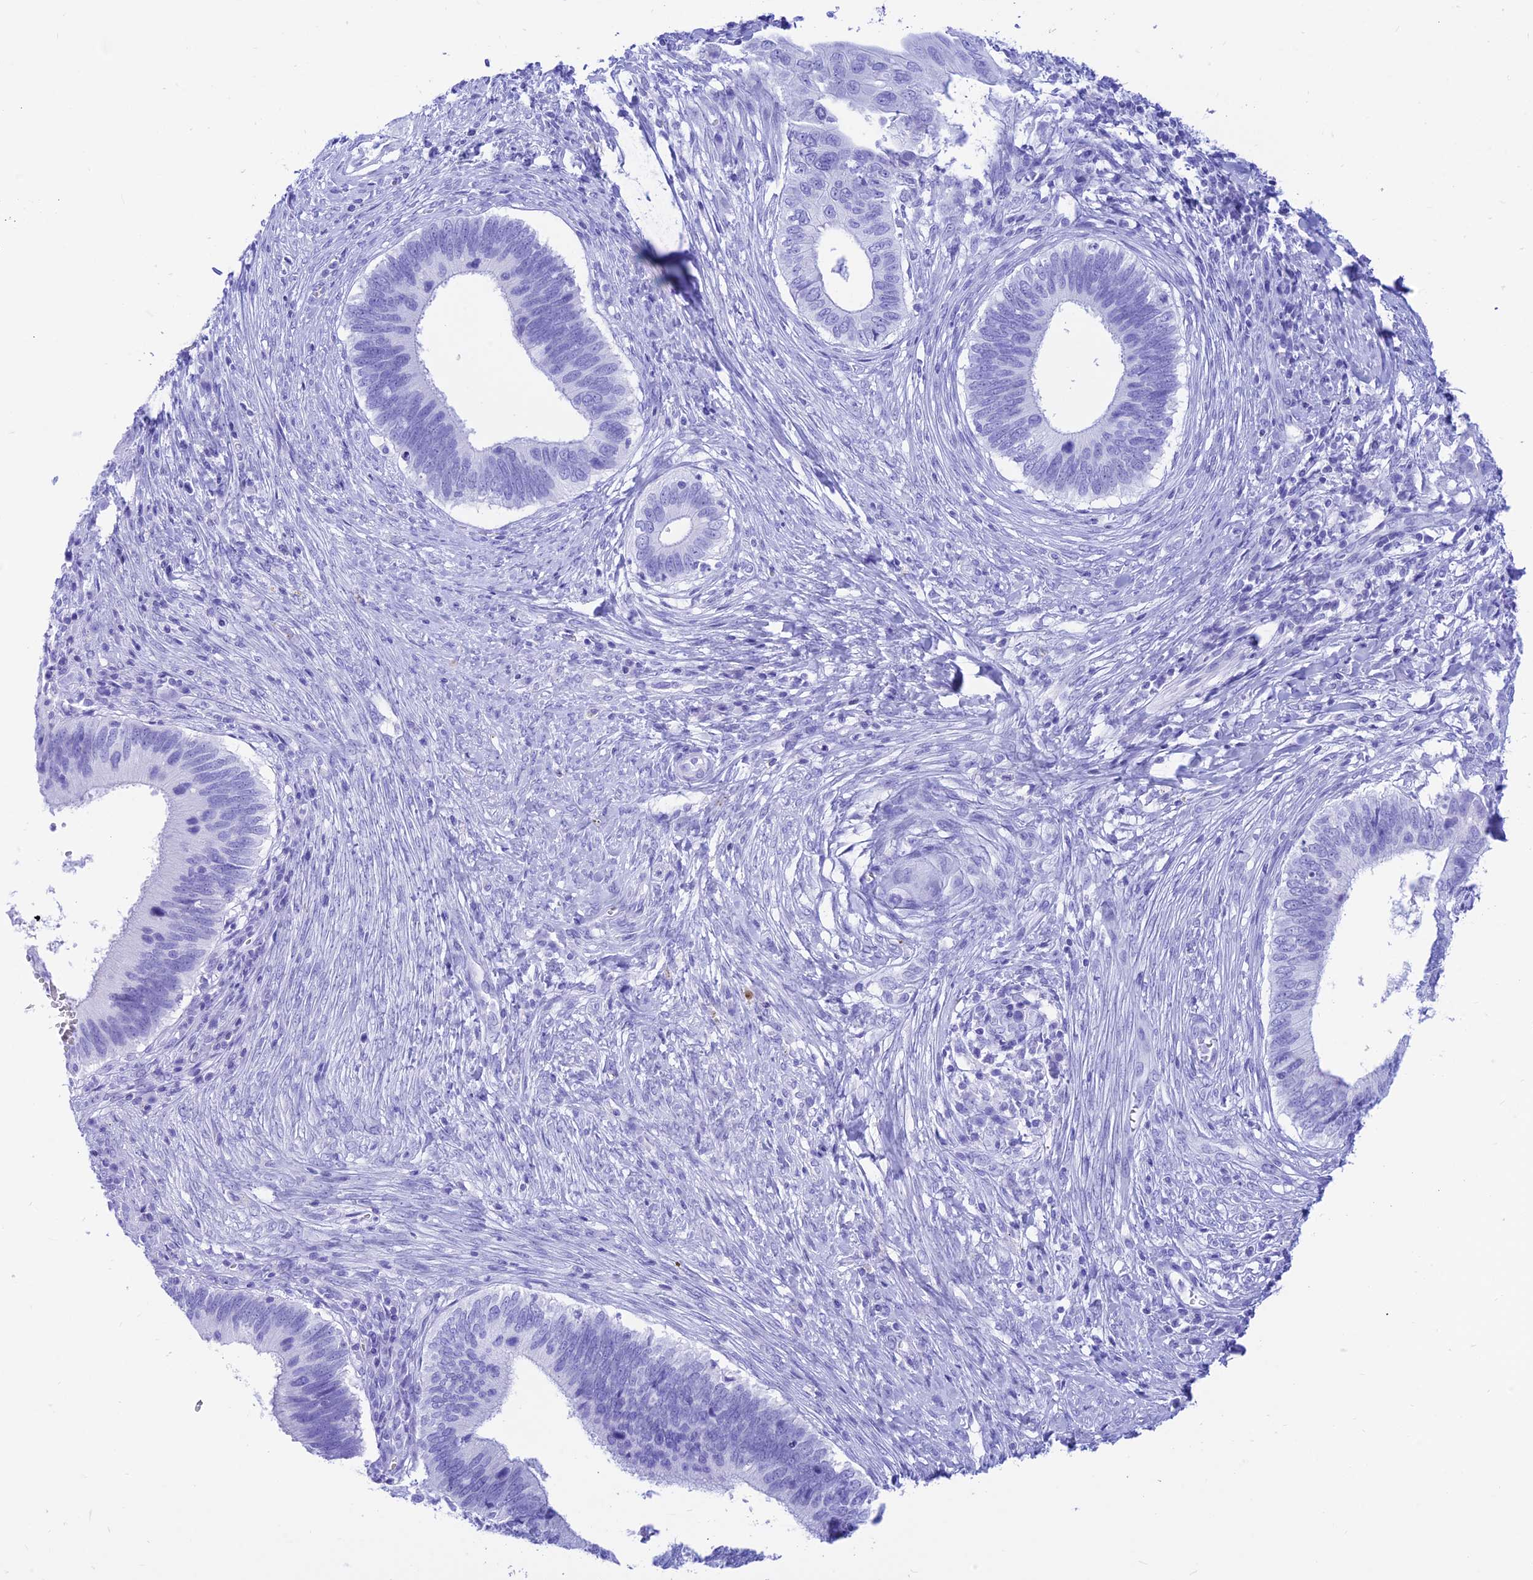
{"staining": {"intensity": "negative", "quantity": "none", "location": "none"}, "tissue": "cervical cancer", "cell_type": "Tumor cells", "image_type": "cancer", "snomed": [{"axis": "morphology", "description": "Adenocarcinoma, NOS"}, {"axis": "topography", "description": "Cervix"}], "caption": "DAB (3,3'-diaminobenzidine) immunohistochemical staining of human cervical cancer demonstrates no significant staining in tumor cells.", "gene": "PRNP", "patient": {"sex": "female", "age": 42}}